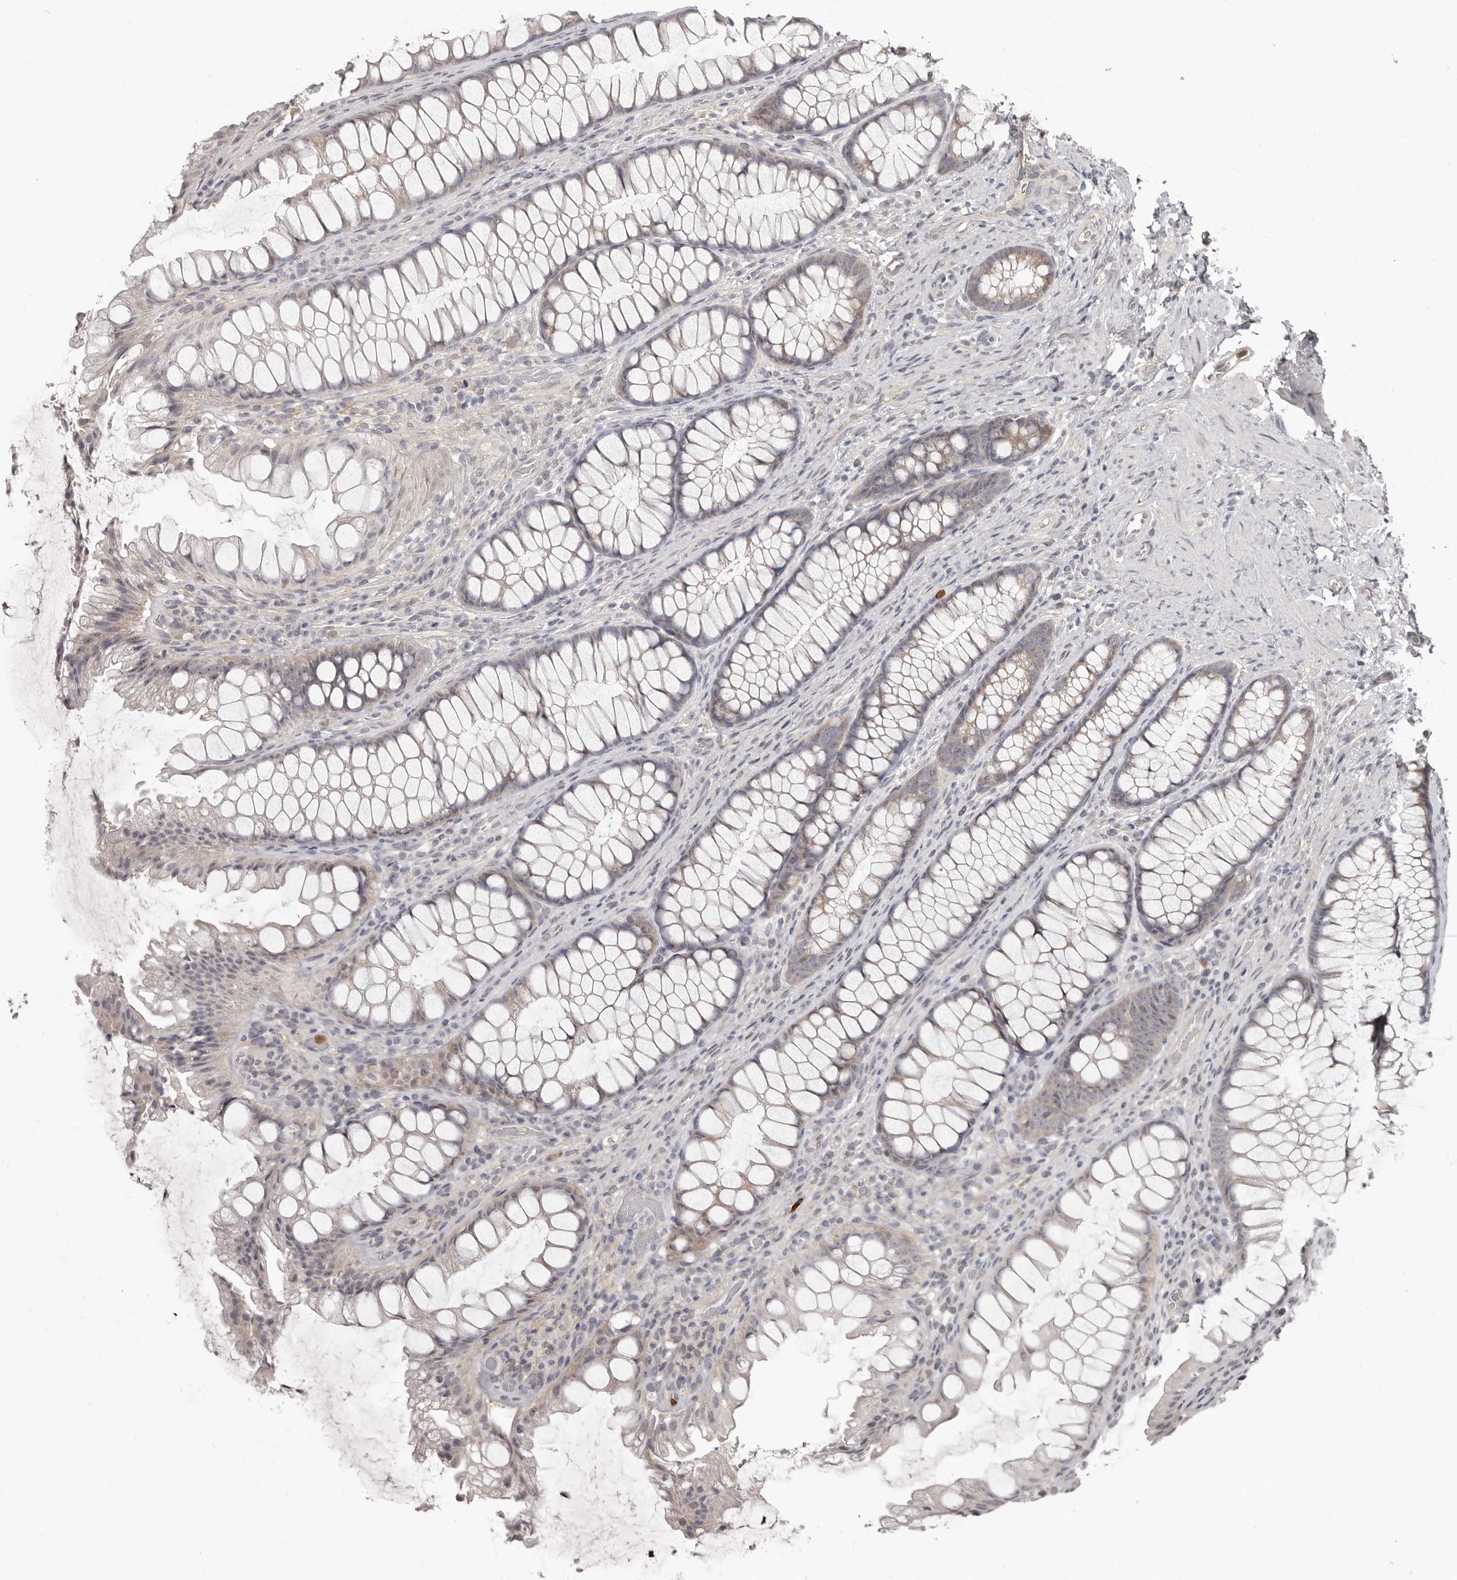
{"staining": {"intensity": "negative", "quantity": "none", "location": "none"}, "tissue": "colon", "cell_type": "Endothelial cells", "image_type": "normal", "snomed": [{"axis": "morphology", "description": "Normal tissue, NOS"}, {"axis": "topography", "description": "Colon"}], "caption": "This is an immunohistochemistry image of unremarkable colon. There is no staining in endothelial cells.", "gene": "GPR157", "patient": {"sex": "female", "age": 62}}